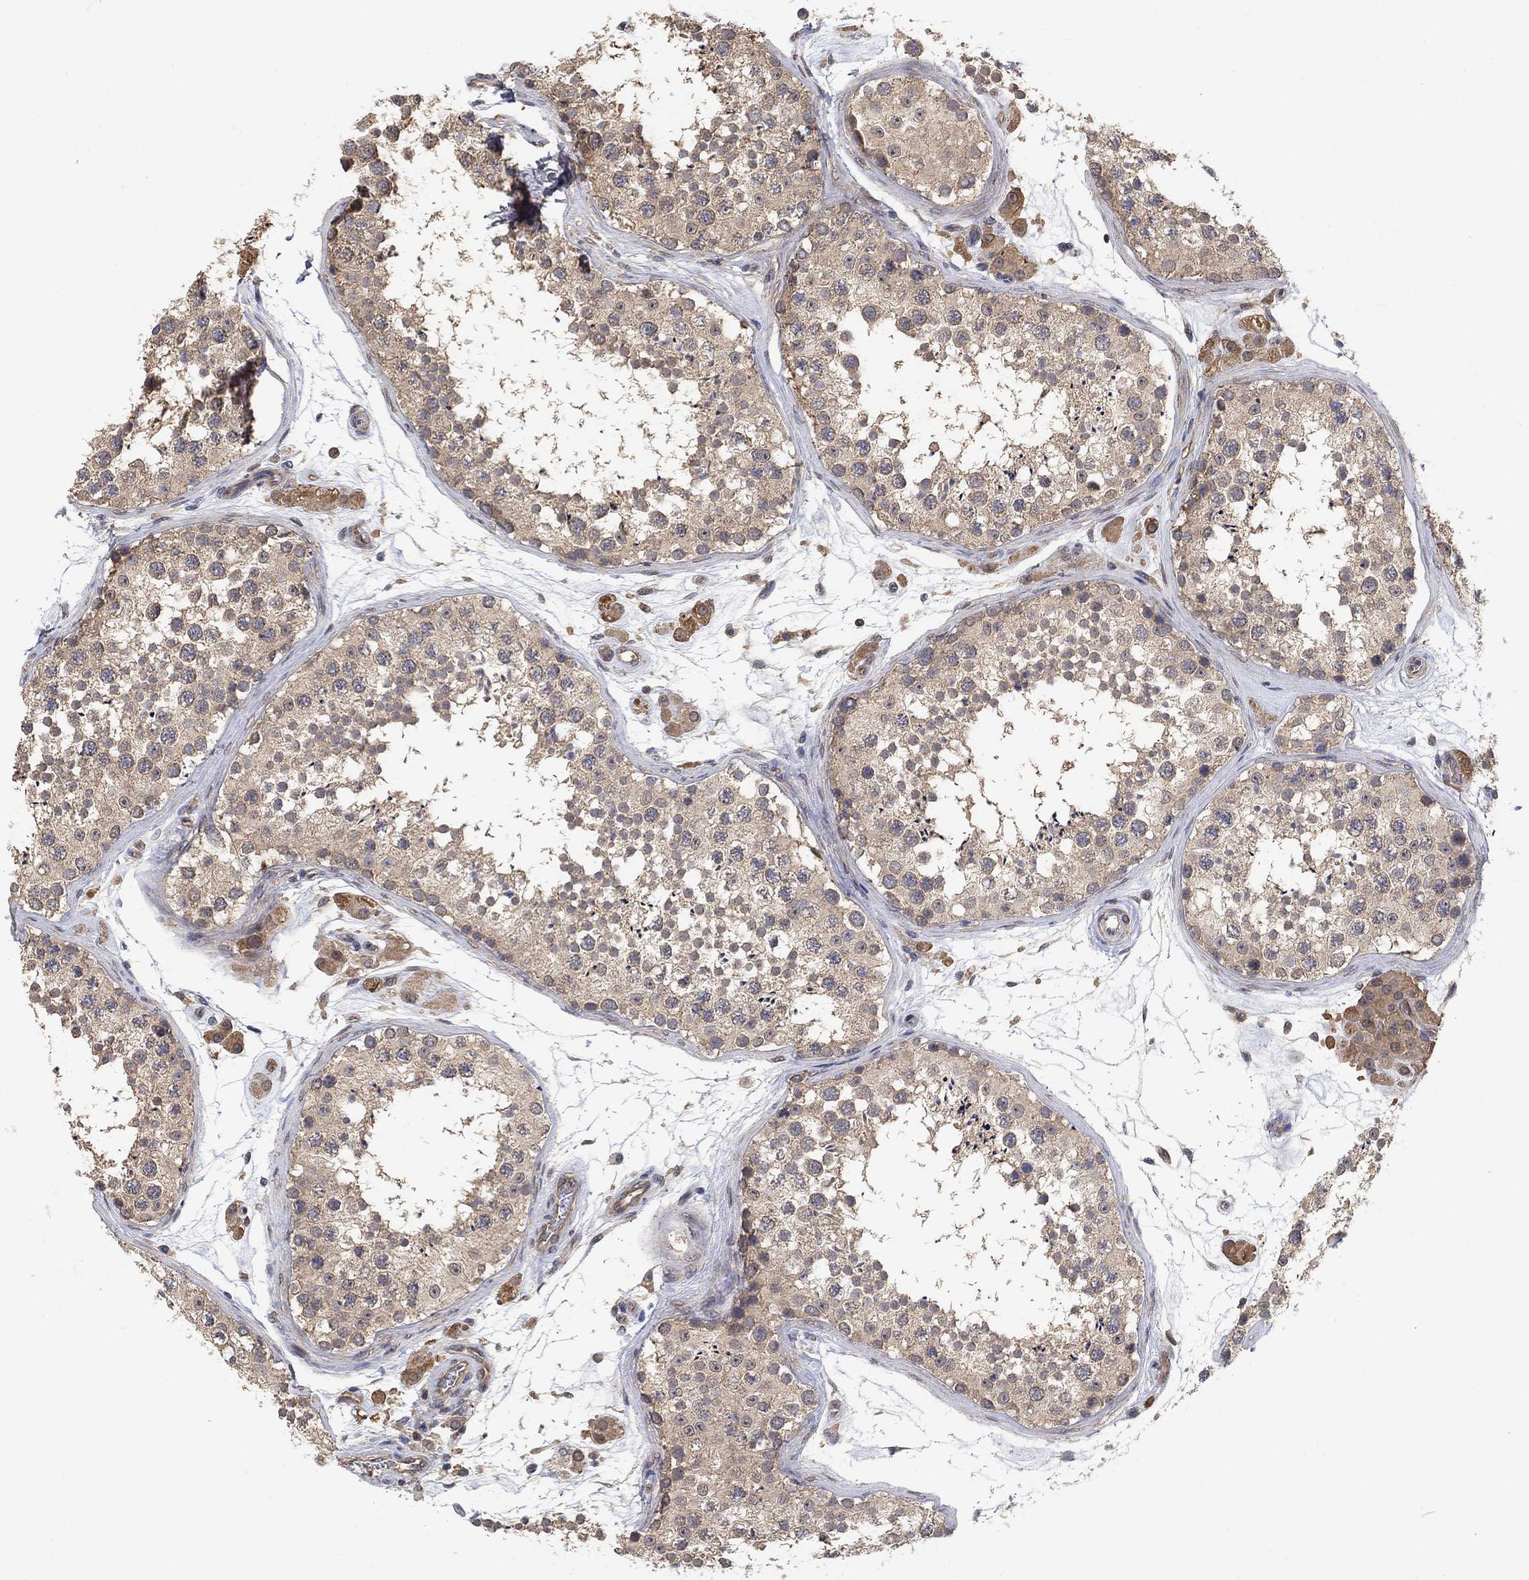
{"staining": {"intensity": "weak", "quantity": "25%-75%", "location": "cytoplasmic/membranous"}, "tissue": "testis", "cell_type": "Cells in seminiferous ducts", "image_type": "normal", "snomed": [{"axis": "morphology", "description": "Normal tissue, NOS"}, {"axis": "topography", "description": "Testis"}], "caption": "Testis stained with a brown dye displays weak cytoplasmic/membranous positive expression in approximately 25%-75% of cells in seminiferous ducts.", "gene": "CCDC43", "patient": {"sex": "male", "age": 41}}